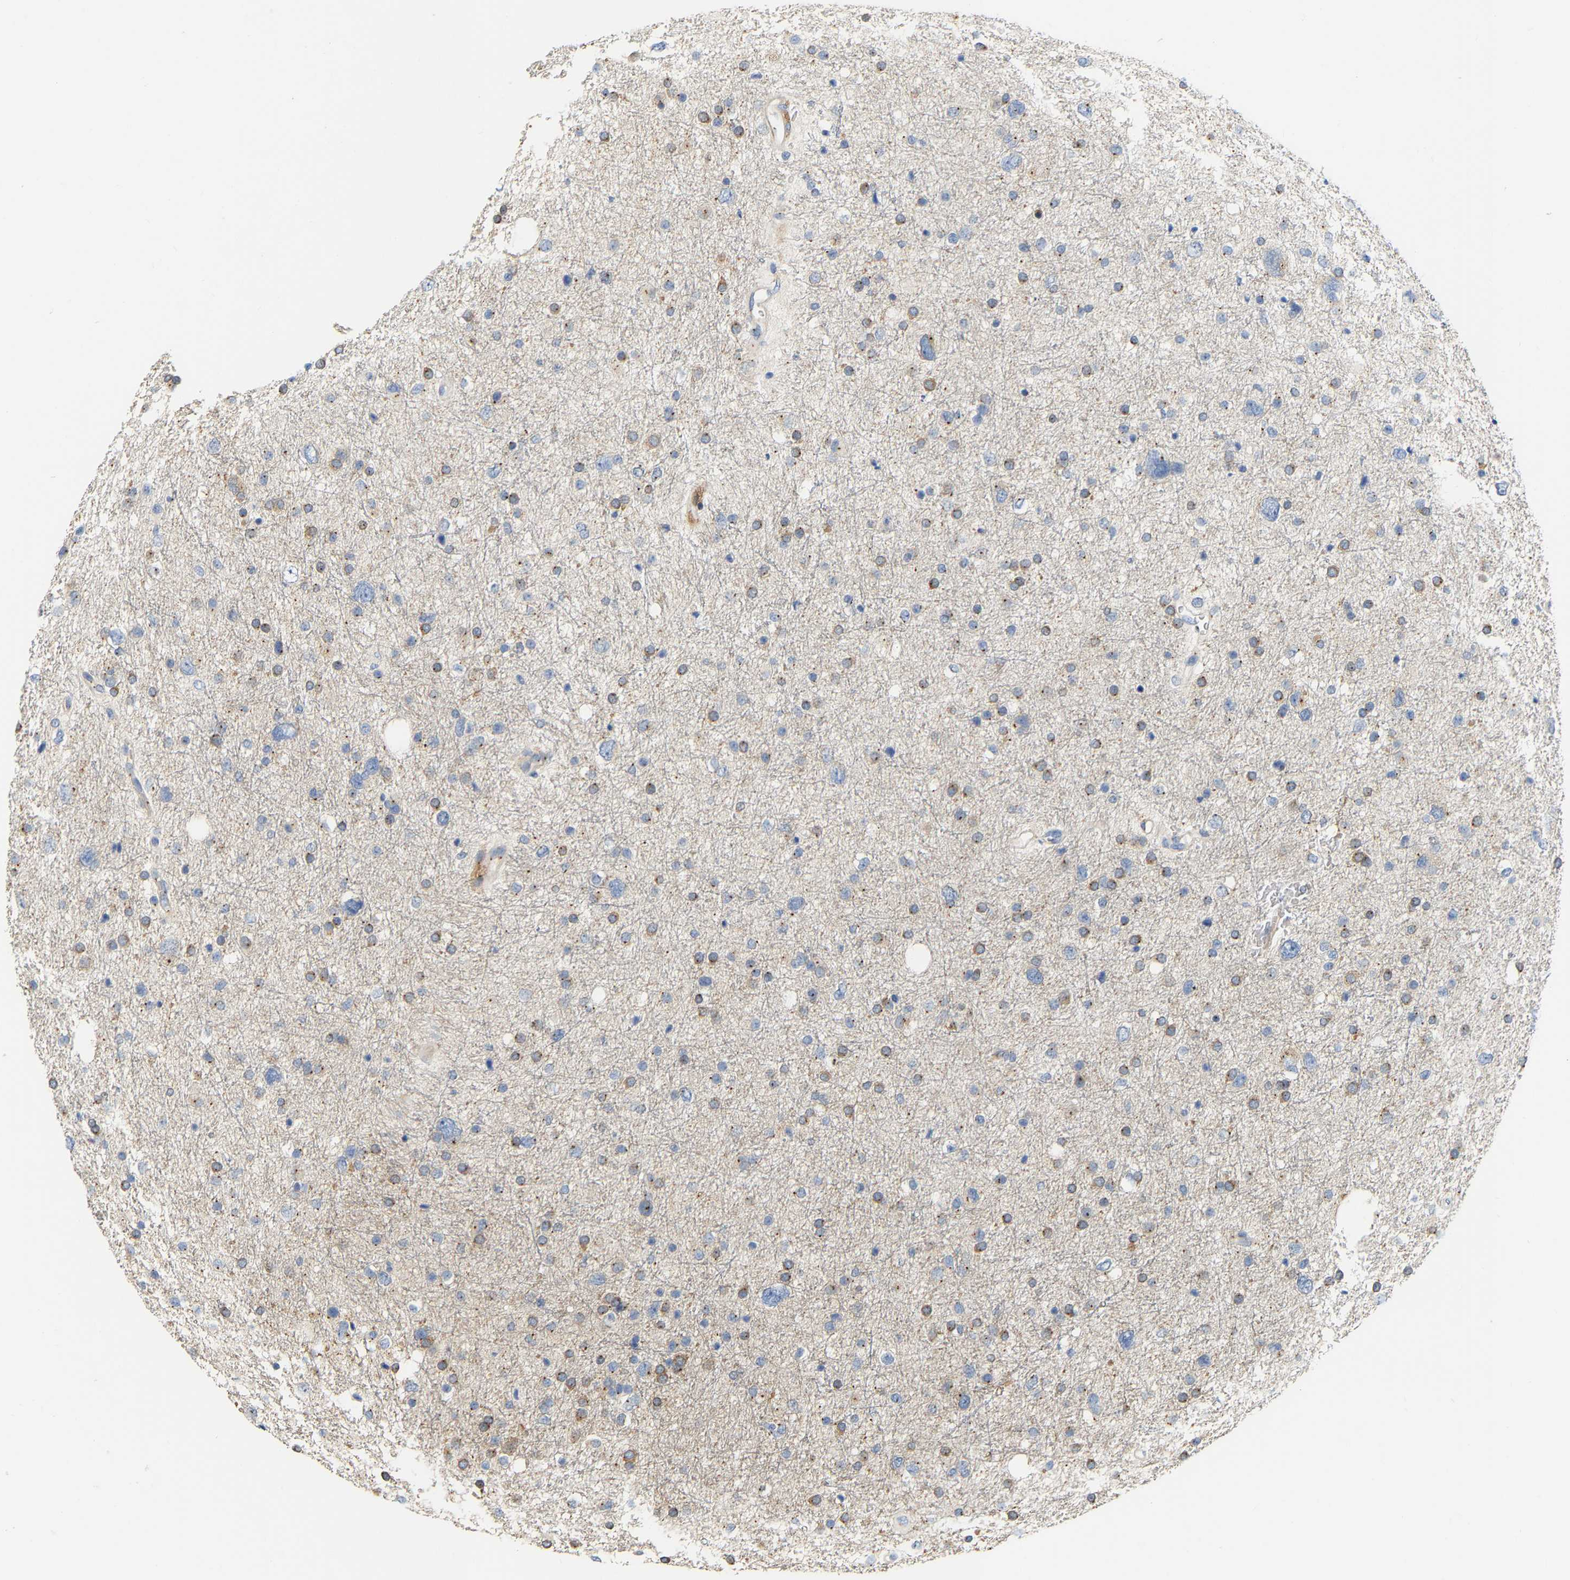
{"staining": {"intensity": "weak", "quantity": "25%-75%", "location": "cytoplasmic/membranous"}, "tissue": "glioma", "cell_type": "Tumor cells", "image_type": "cancer", "snomed": [{"axis": "morphology", "description": "Glioma, malignant, Low grade"}, {"axis": "topography", "description": "Brain"}], "caption": "Protein analysis of malignant glioma (low-grade) tissue demonstrates weak cytoplasmic/membranous positivity in approximately 25%-75% of tumor cells.", "gene": "PCNT", "patient": {"sex": "female", "age": 37}}